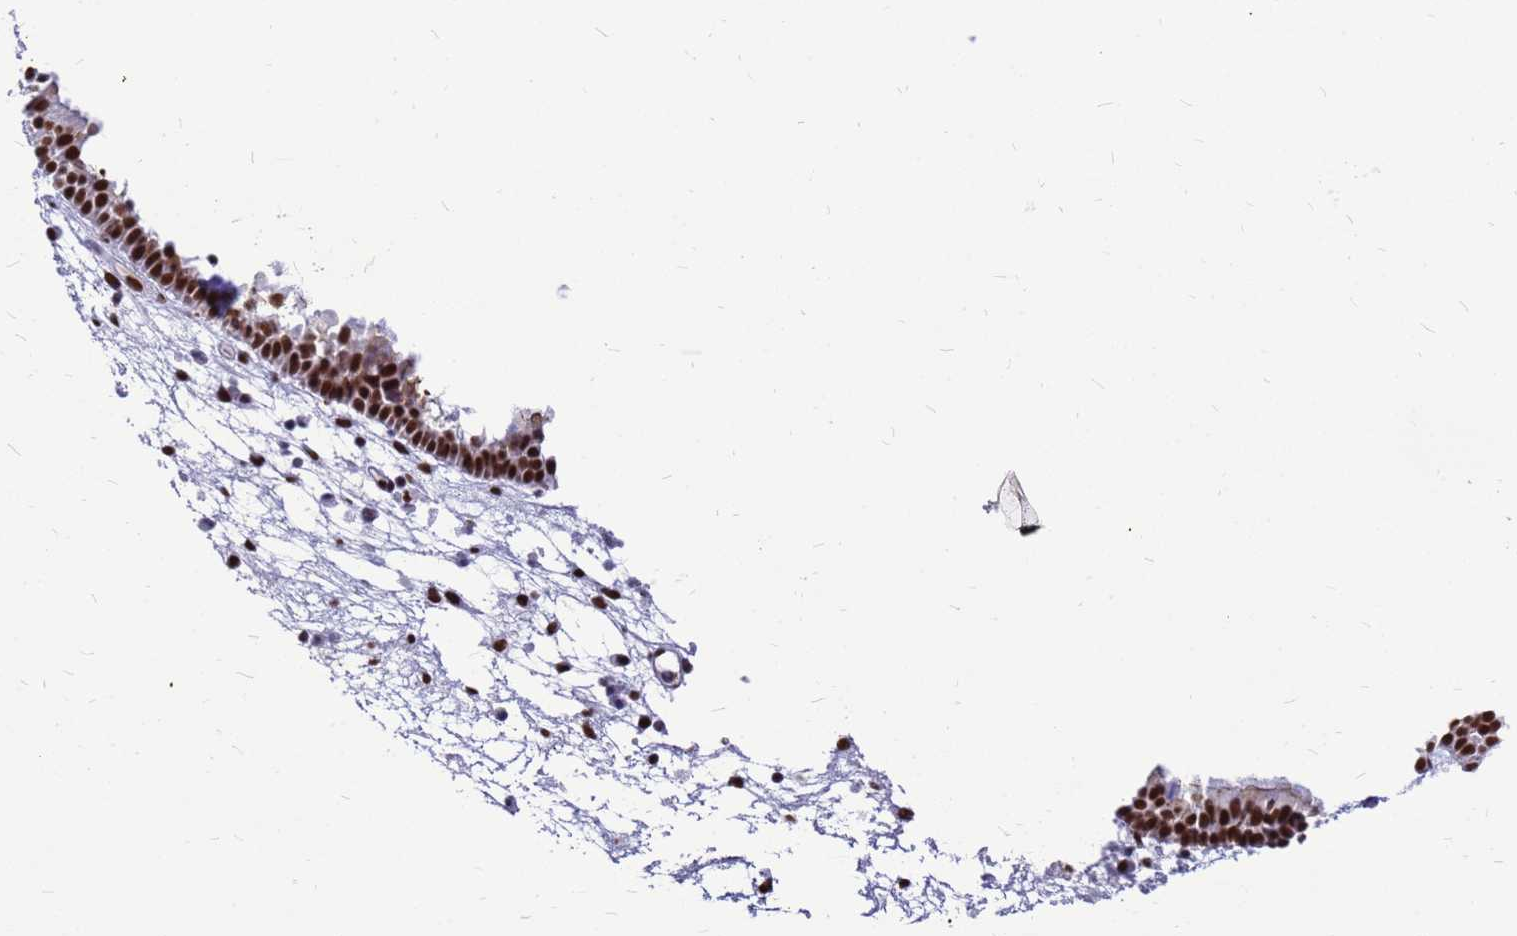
{"staining": {"intensity": "strong", "quantity": ">75%", "location": "nuclear"}, "tissue": "nasopharynx", "cell_type": "Respiratory epithelial cells", "image_type": "normal", "snomed": [{"axis": "morphology", "description": "Normal tissue, NOS"}, {"axis": "morphology", "description": "Inflammation, NOS"}, {"axis": "morphology", "description": "Malignant melanoma, Metastatic site"}, {"axis": "topography", "description": "Nasopharynx"}], "caption": "Immunohistochemistry (IHC) histopathology image of normal nasopharynx stained for a protein (brown), which displays high levels of strong nuclear staining in approximately >75% of respiratory epithelial cells.", "gene": "SART3", "patient": {"sex": "male", "age": 70}}